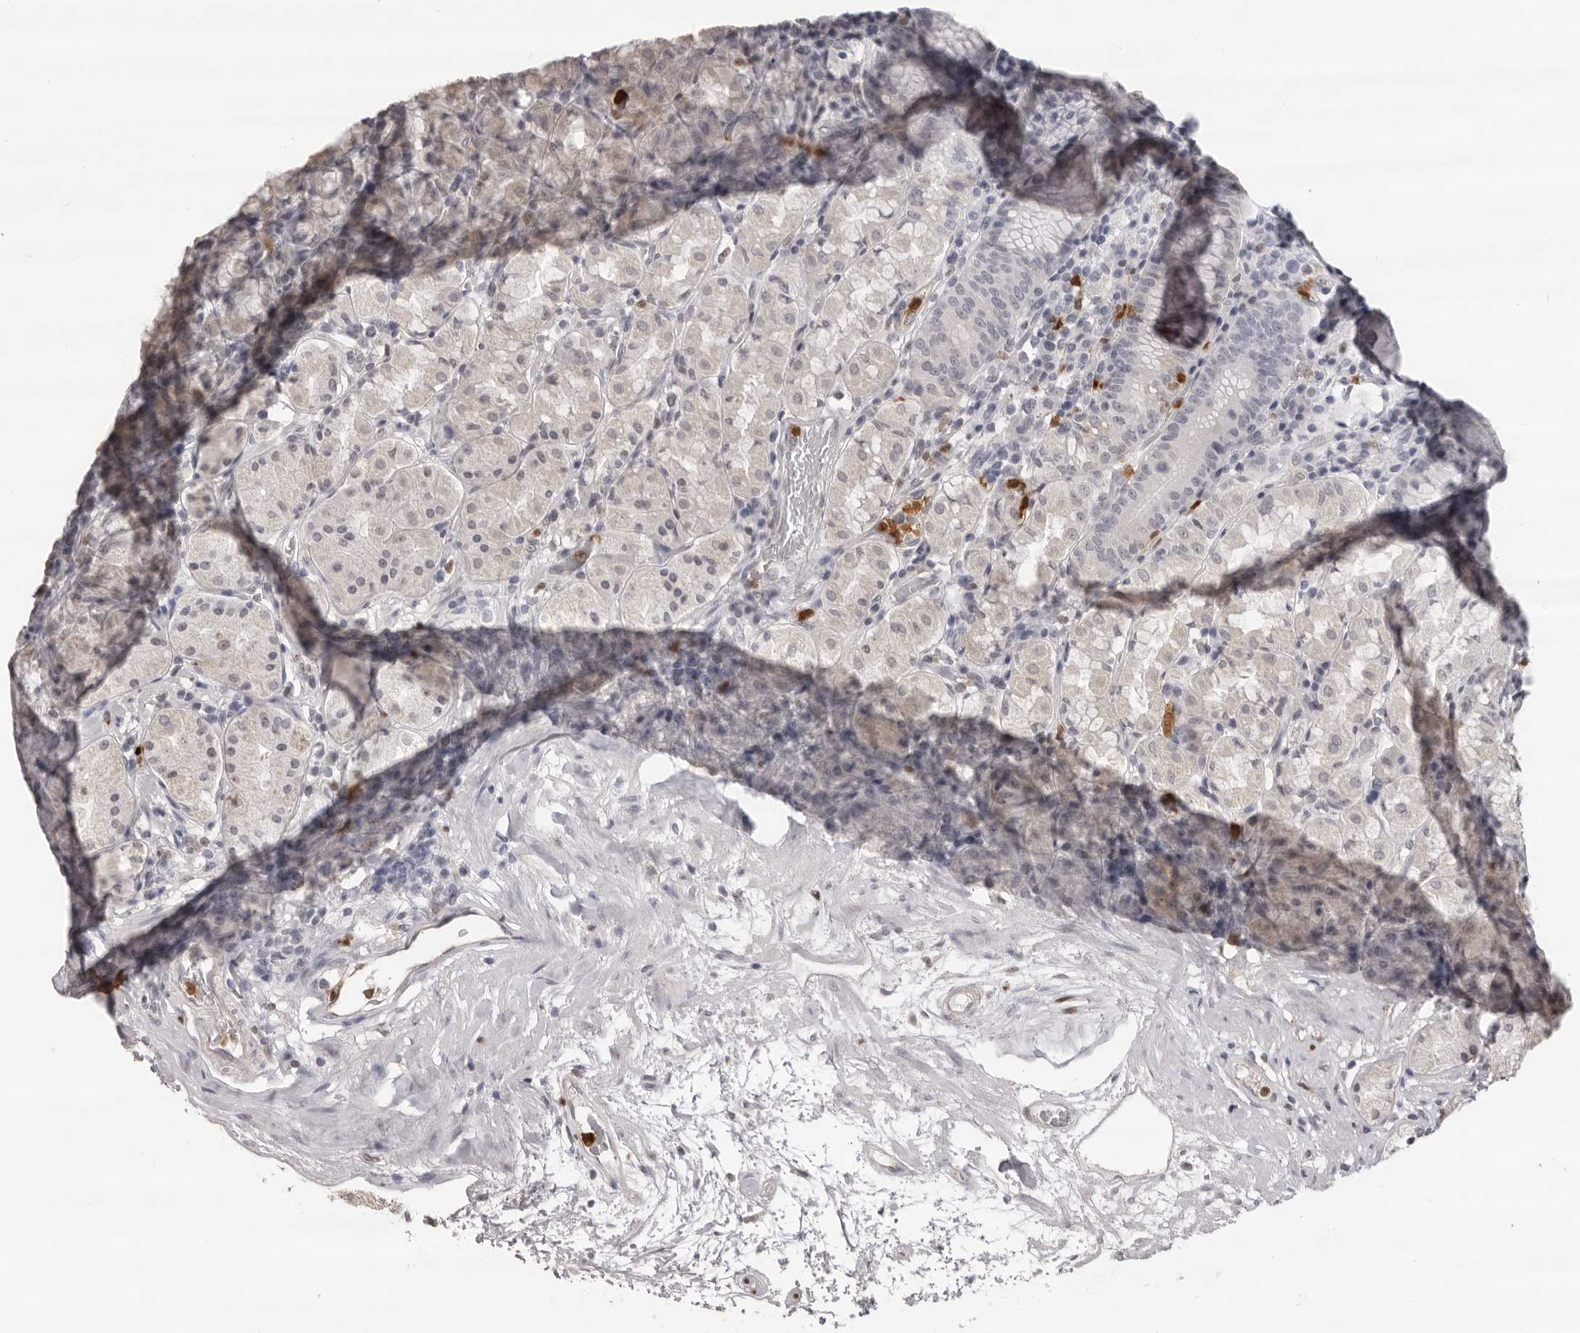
{"staining": {"intensity": "weak", "quantity": "<25%", "location": "cytoplasmic/membranous"}, "tissue": "stomach", "cell_type": "Glandular cells", "image_type": "normal", "snomed": [{"axis": "morphology", "description": "Normal tissue, NOS"}, {"axis": "topography", "description": "Stomach, lower"}], "caption": "Glandular cells are negative for protein expression in unremarkable human stomach. Nuclei are stained in blue.", "gene": "IL31", "patient": {"sex": "female", "age": 56}}